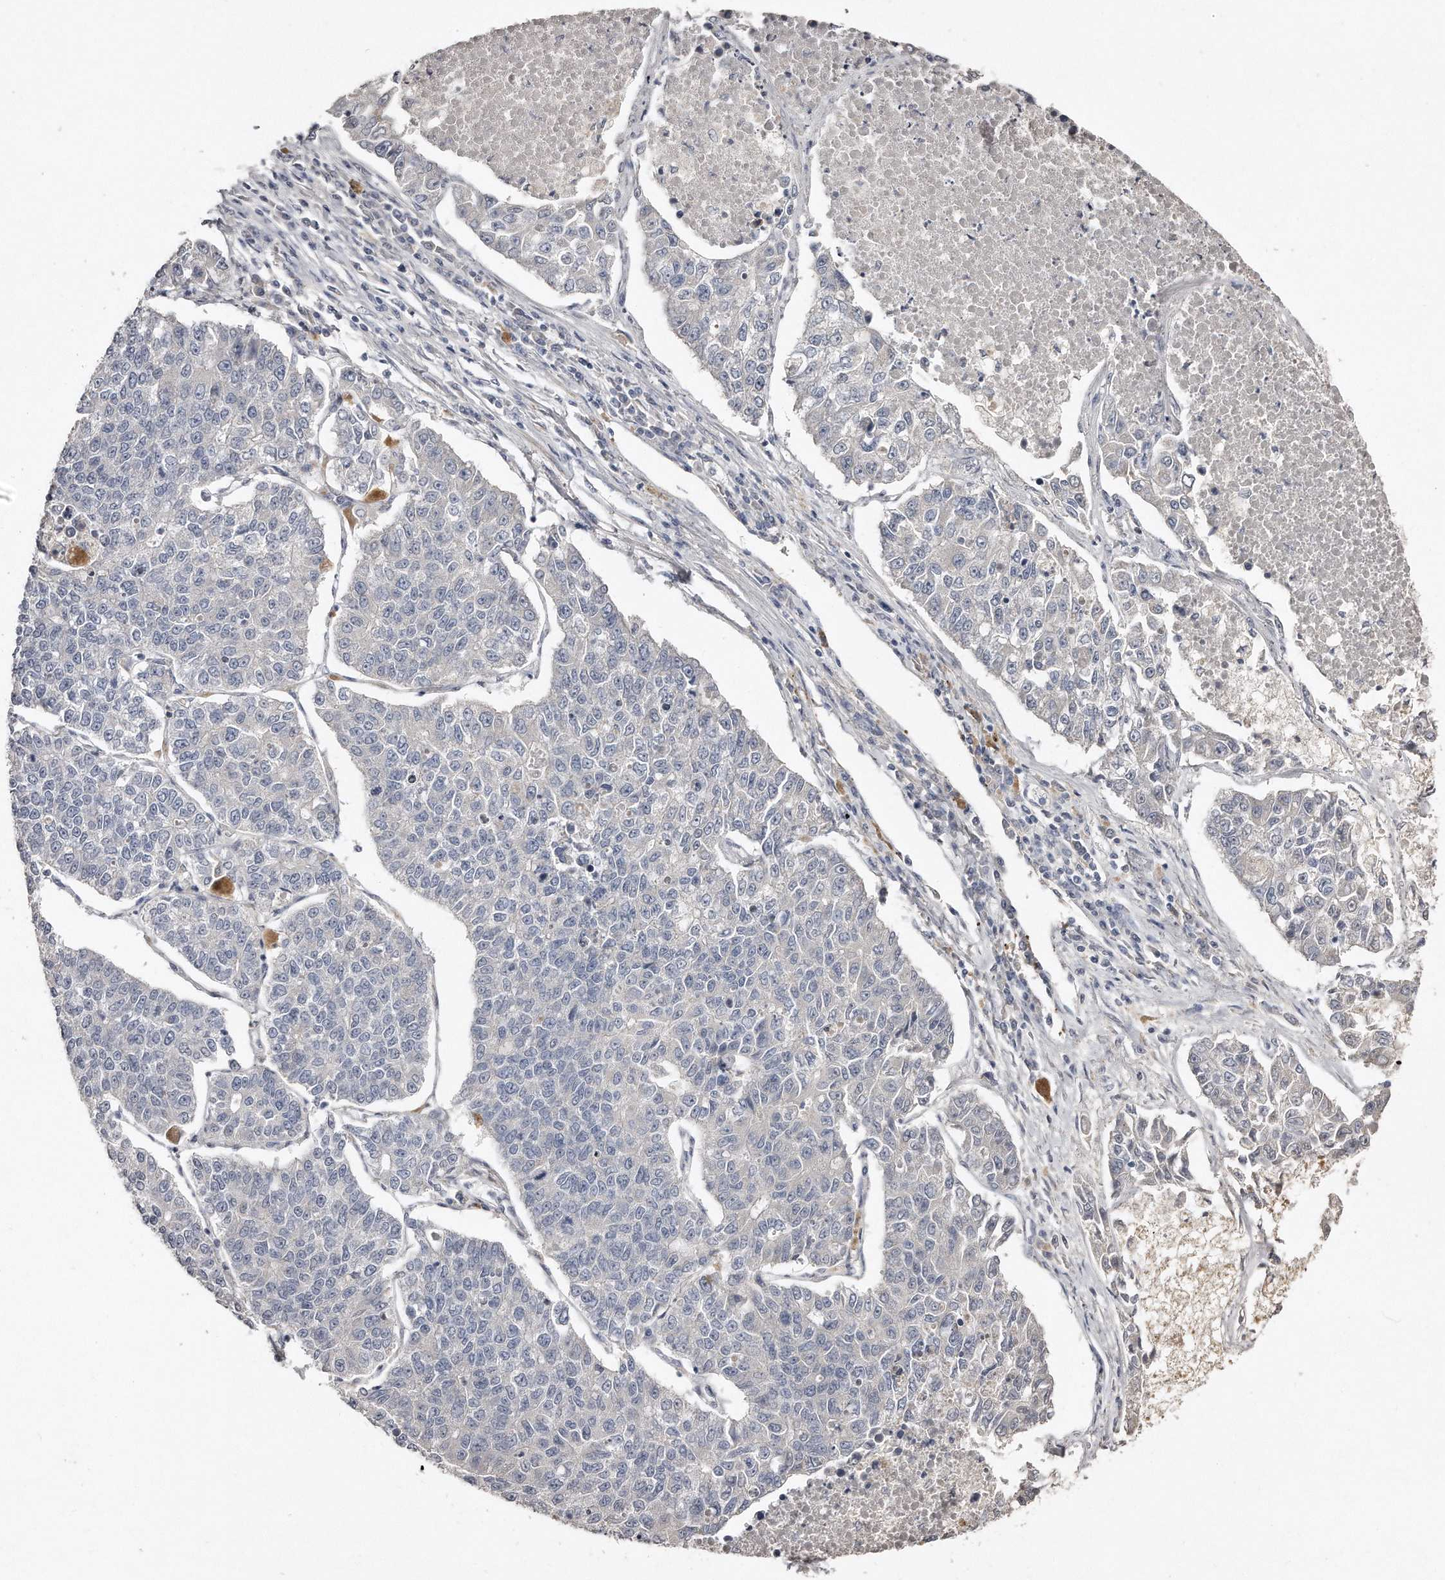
{"staining": {"intensity": "negative", "quantity": "none", "location": "none"}, "tissue": "lung cancer", "cell_type": "Tumor cells", "image_type": "cancer", "snomed": [{"axis": "morphology", "description": "Adenocarcinoma, NOS"}, {"axis": "topography", "description": "Lung"}], "caption": "There is no significant positivity in tumor cells of lung adenocarcinoma.", "gene": "LMOD1", "patient": {"sex": "male", "age": 49}}